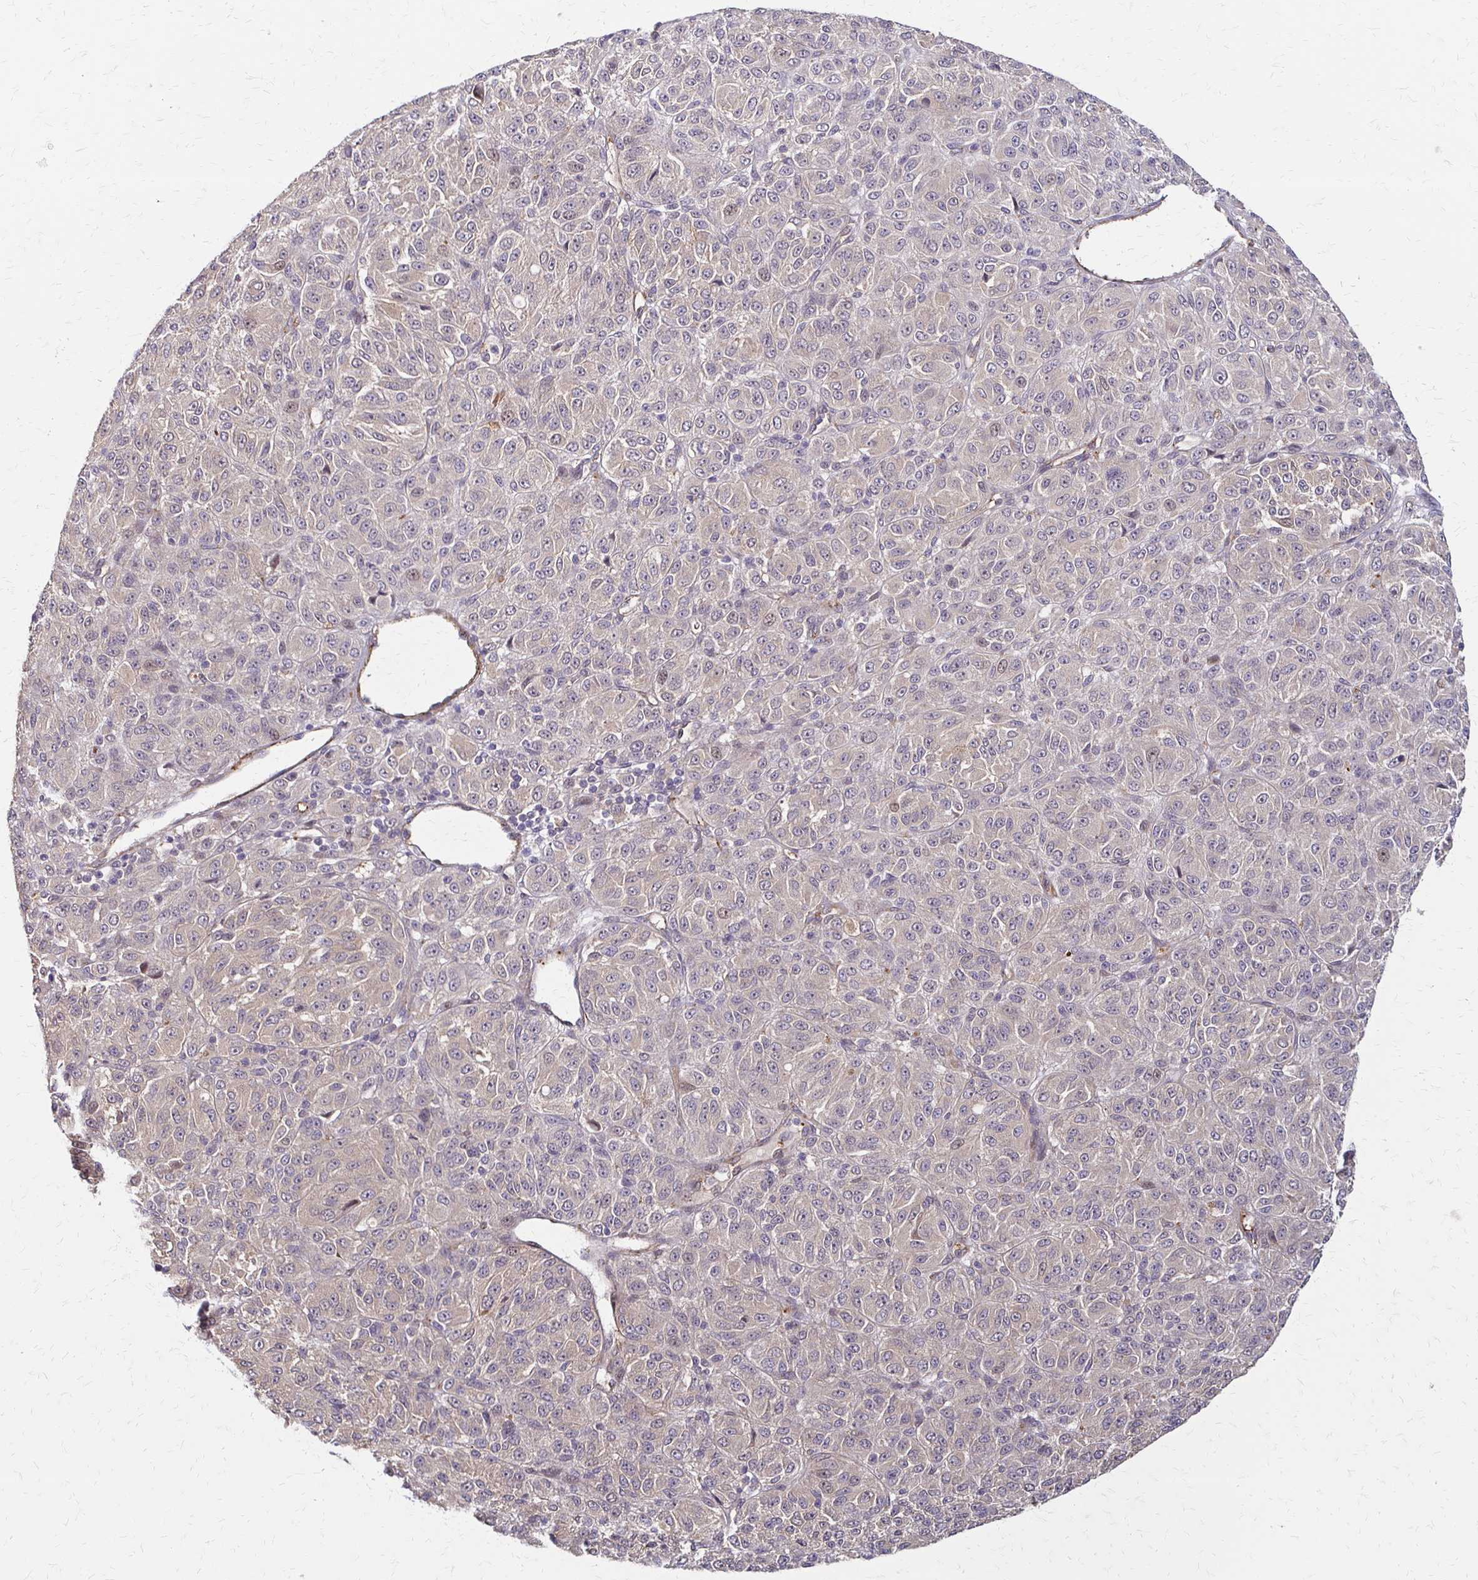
{"staining": {"intensity": "negative", "quantity": "none", "location": "none"}, "tissue": "melanoma", "cell_type": "Tumor cells", "image_type": "cancer", "snomed": [{"axis": "morphology", "description": "Malignant melanoma, Metastatic site"}, {"axis": "topography", "description": "Brain"}], "caption": "Immunohistochemistry image of melanoma stained for a protein (brown), which demonstrates no positivity in tumor cells.", "gene": "CFL2", "patient": {"sex": "female", "age": 56}}